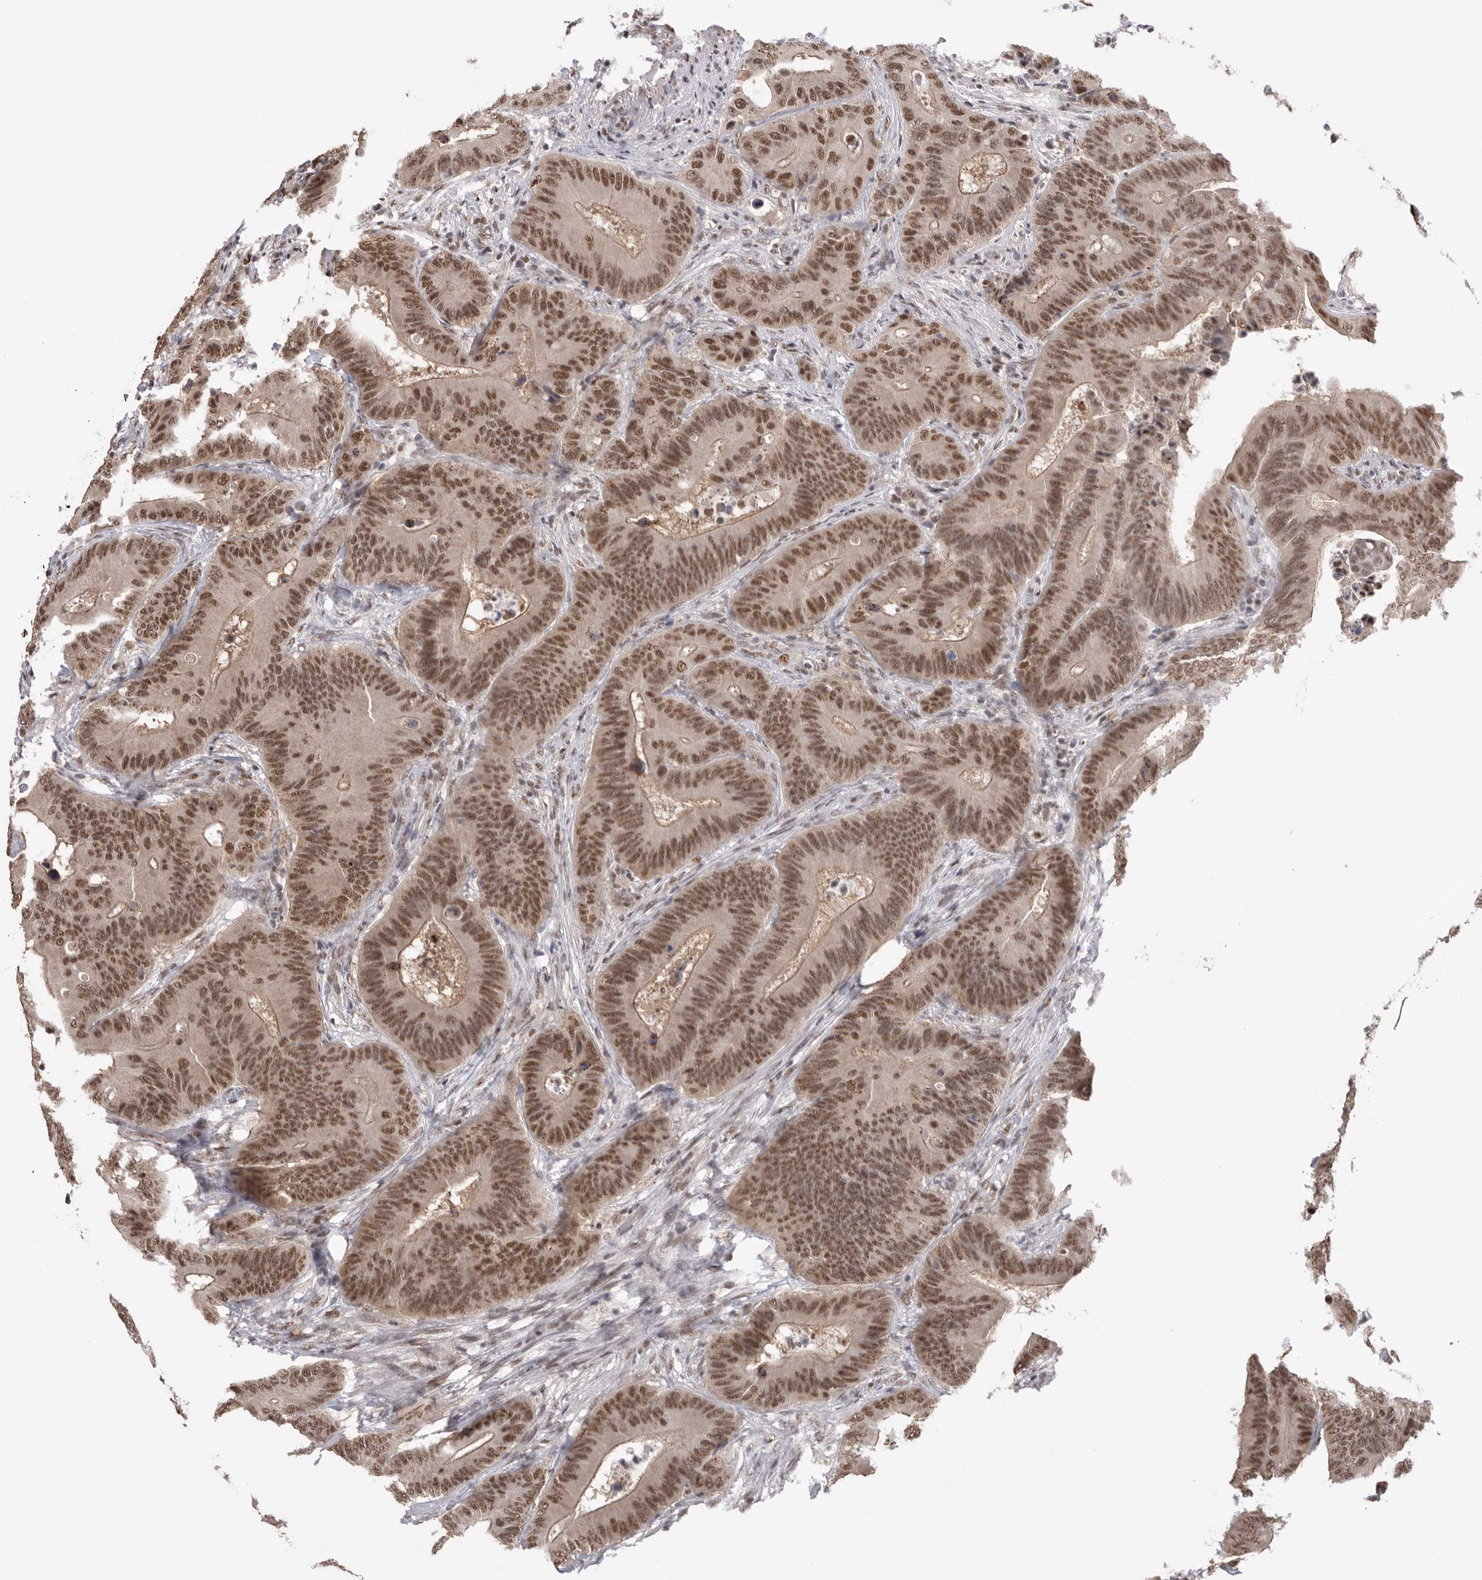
{"staining": {"intensity": "moderate", "quantity": ">75%", "location": "nuclear"}, "tissue": "colorectal cancer", "cell_type": "Tumor cells", "image_type": "cancer", "snomed": [{"axis": "morphology", "description": "Adenocarcinoma, NOS"}, {"axis": "topography", "description": "Colon"}], "caption": "Protein analysis of colorectal cancer (adenocarcinoma) tissue displays moderate nuclear staining in approximately >75% of tumor cells.", "gene": "BCLAF3", "patient": {"sex": "male", "age": 83}}